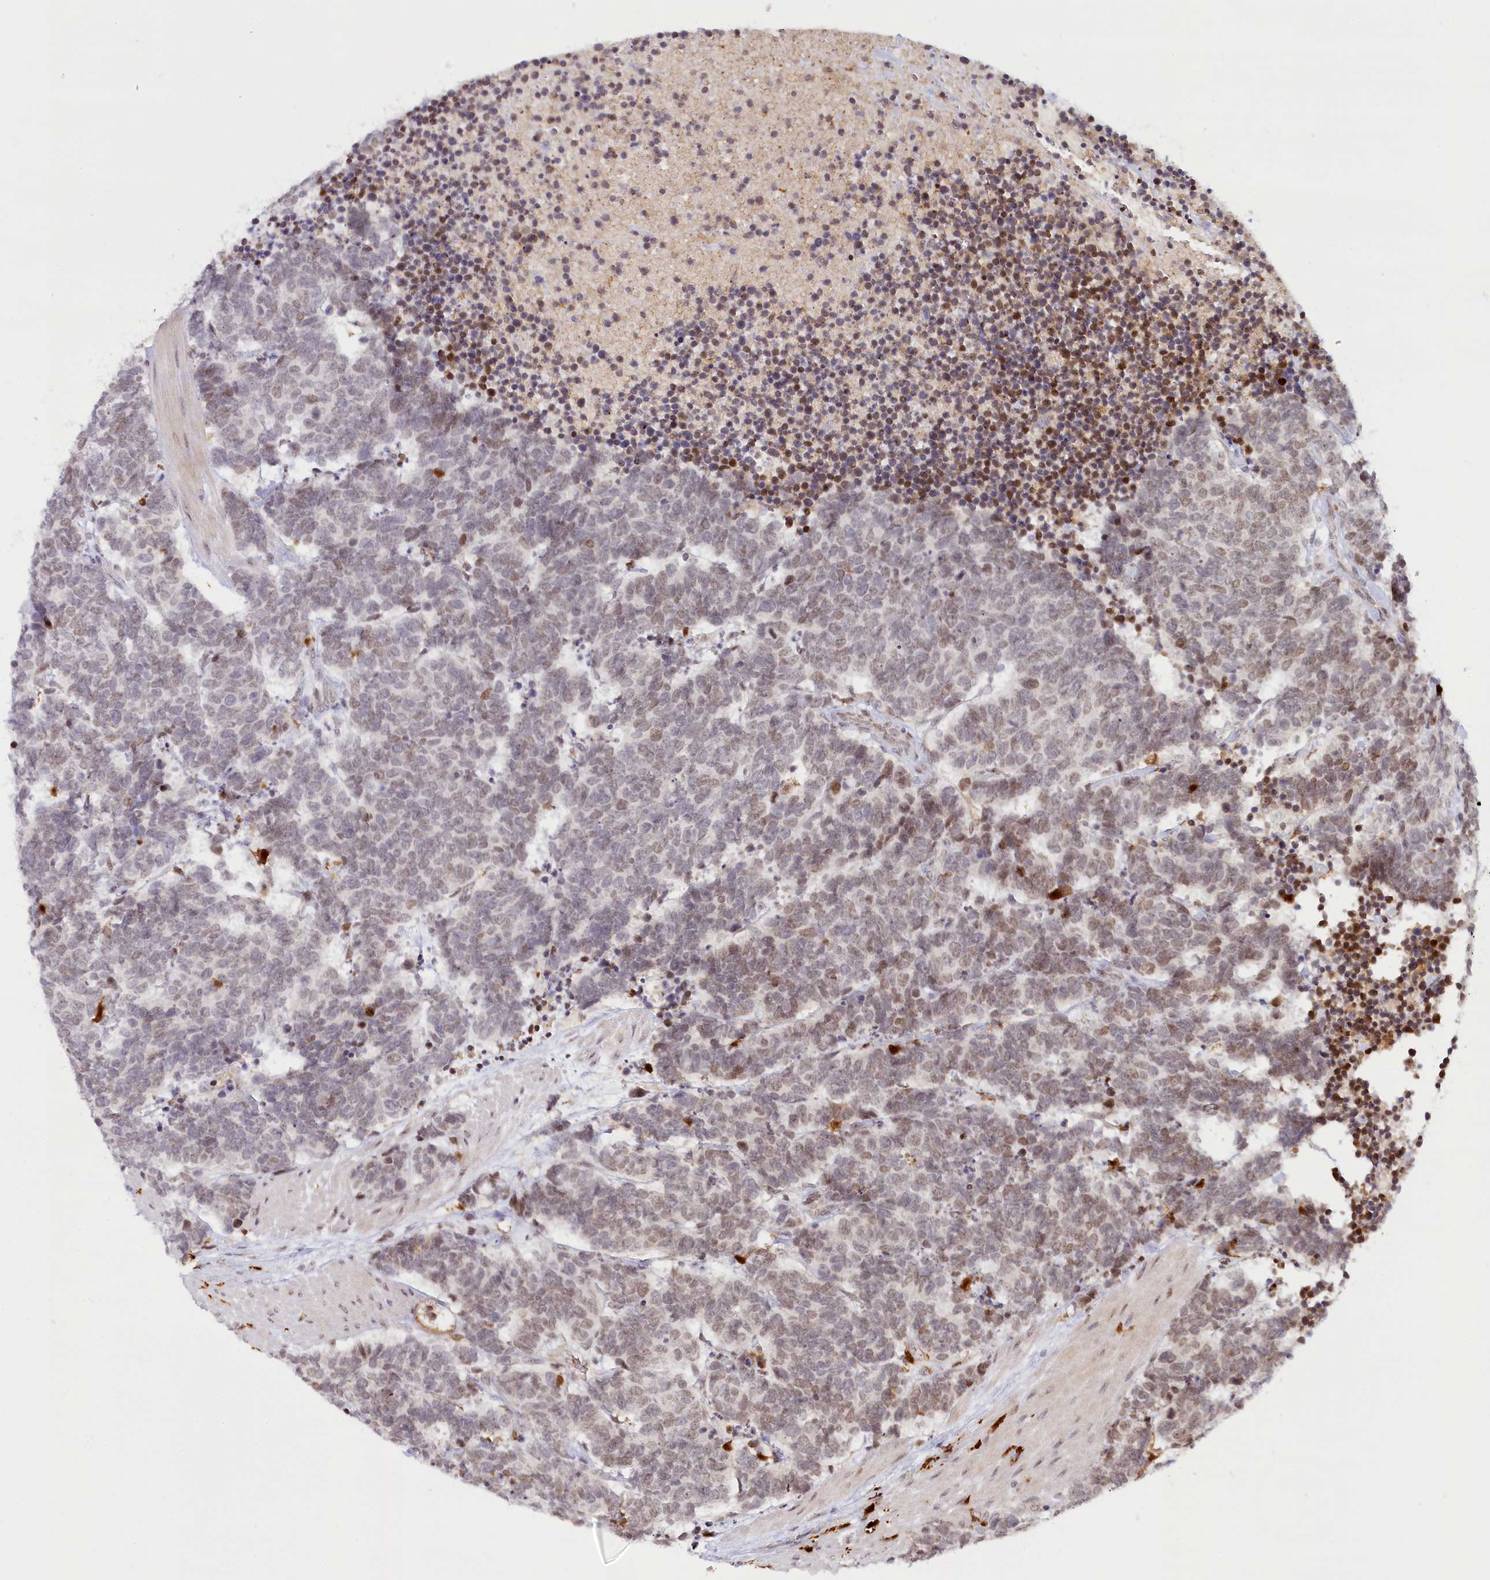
{"staining": {"intensity": "weak", "quantity": ">75%", "location": "nuclear"}, "tissue": "carcinoid", "cell_type": "Tumor cells", "image_type": "cancer", "snomed": [{"axis": "morphology", "description": "Carcinoma, NOS"}, {"axis": "morphology", "description": "Carcinoid, malignant, NOS"}, {"axis": "topography", "description": "Urinary bladder"}], "caption": "Human carcinoid stained with a brown dye exhibits weak nuclear positive expression in about >75% of tumor cells.", "gene": "WDR36", "patient": {"sex": "male", "age": 57}}